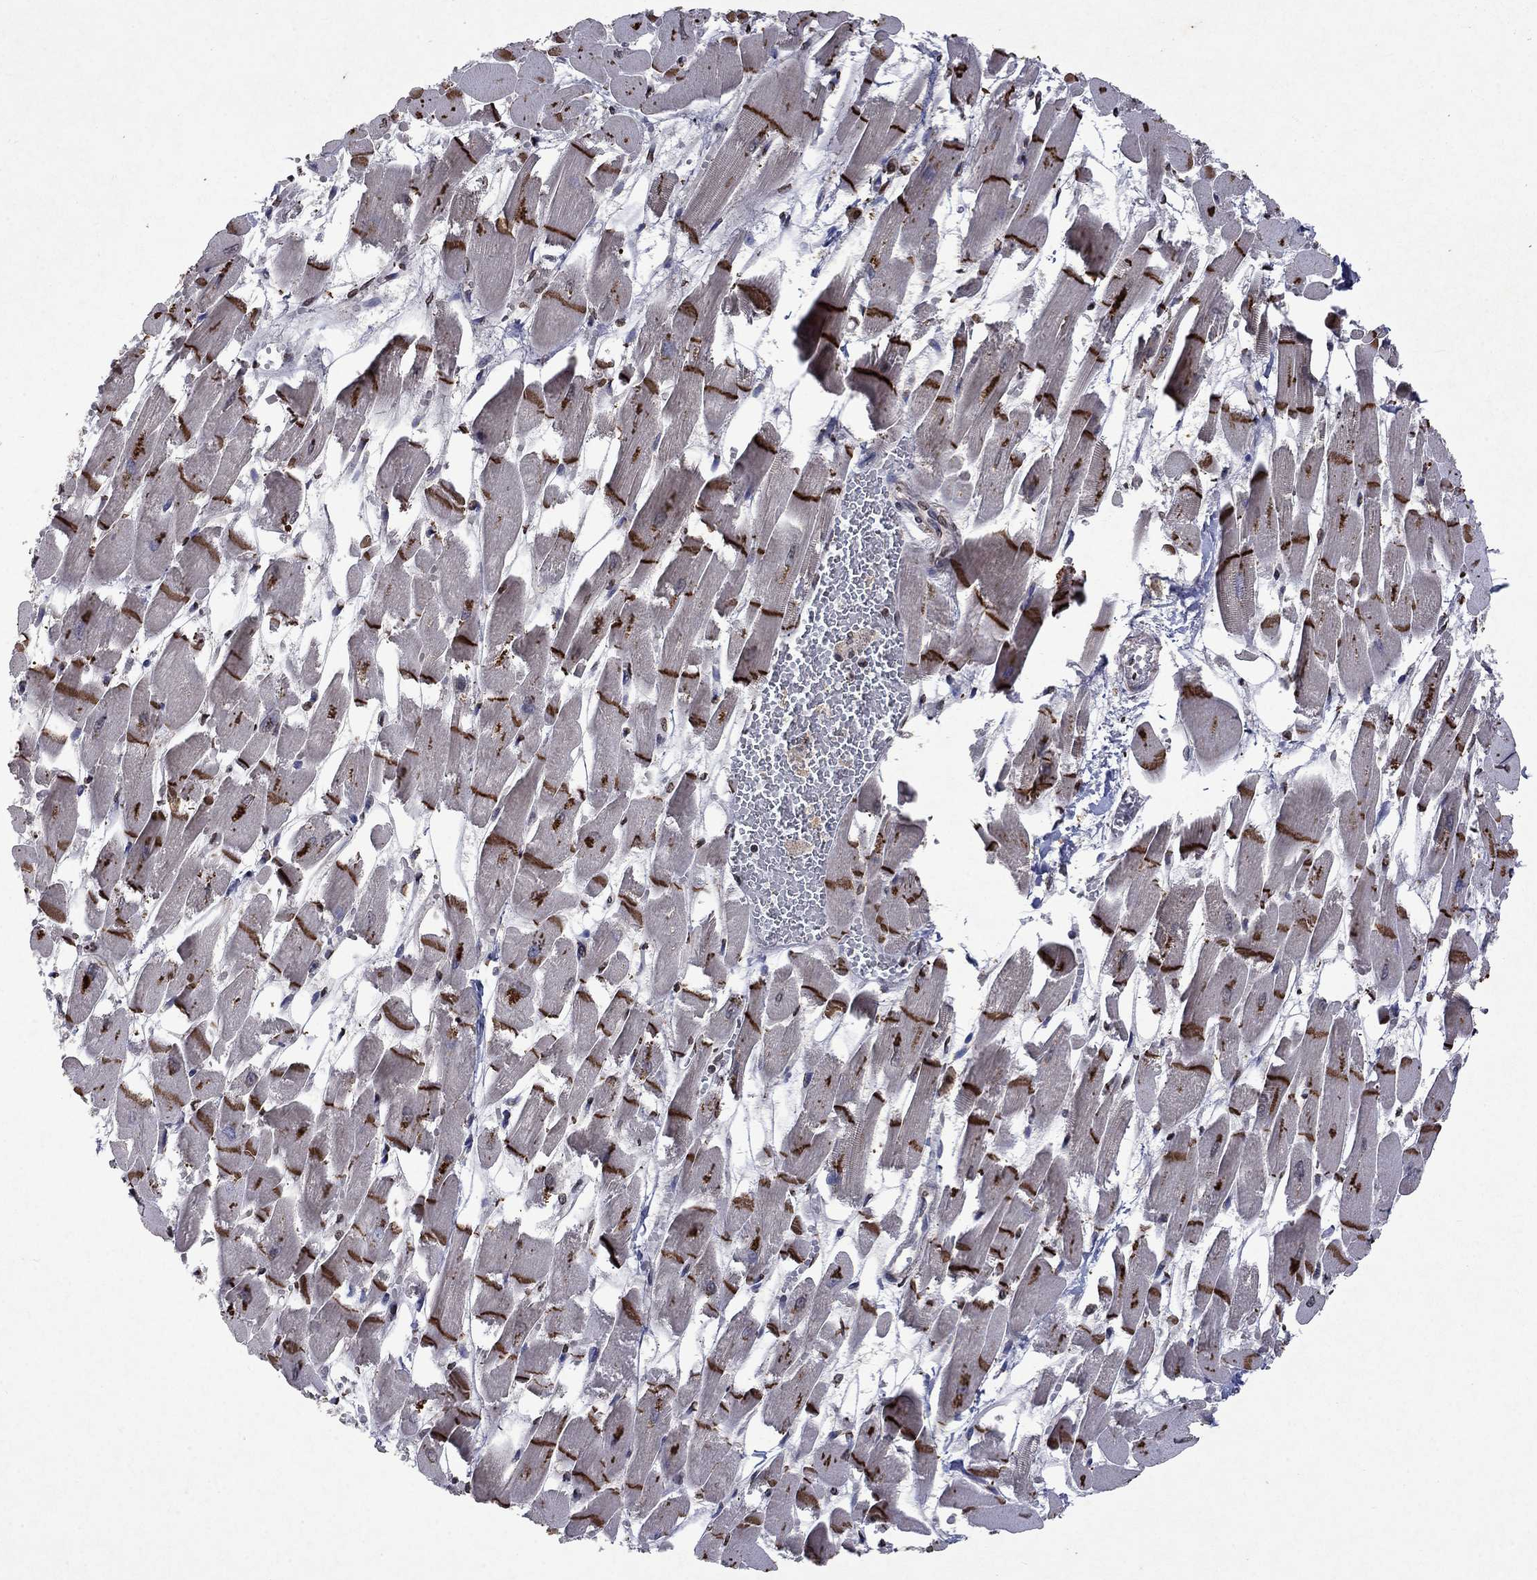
{"staining": {"intensity": "strong", "quantity": "25%-75%", "location": "cytoplasmic/membranous,nuclear"}, "tissue": "heart muscle", "cell_type": "Cardiomyocytes", "image_type": "normal", "snomed": [{"axis": "morphology", "description": "Normal tissue, NOS"}, {"axis": "topography", "description": "Heart"}], "caption": "The image reveals staining of normal heart muscle, revealing strong cytoplasmic/membranous,nuclear protein expression (brown color) within cardiomyocytes. The staining was performed using DAB (3,3'-diaminobenzidine), with brown indicating positive protein expression. Nuclei are stained blue with hematoxylin.", "gene": "TTC38", "patient": {"sex": "female", "age": 52}}